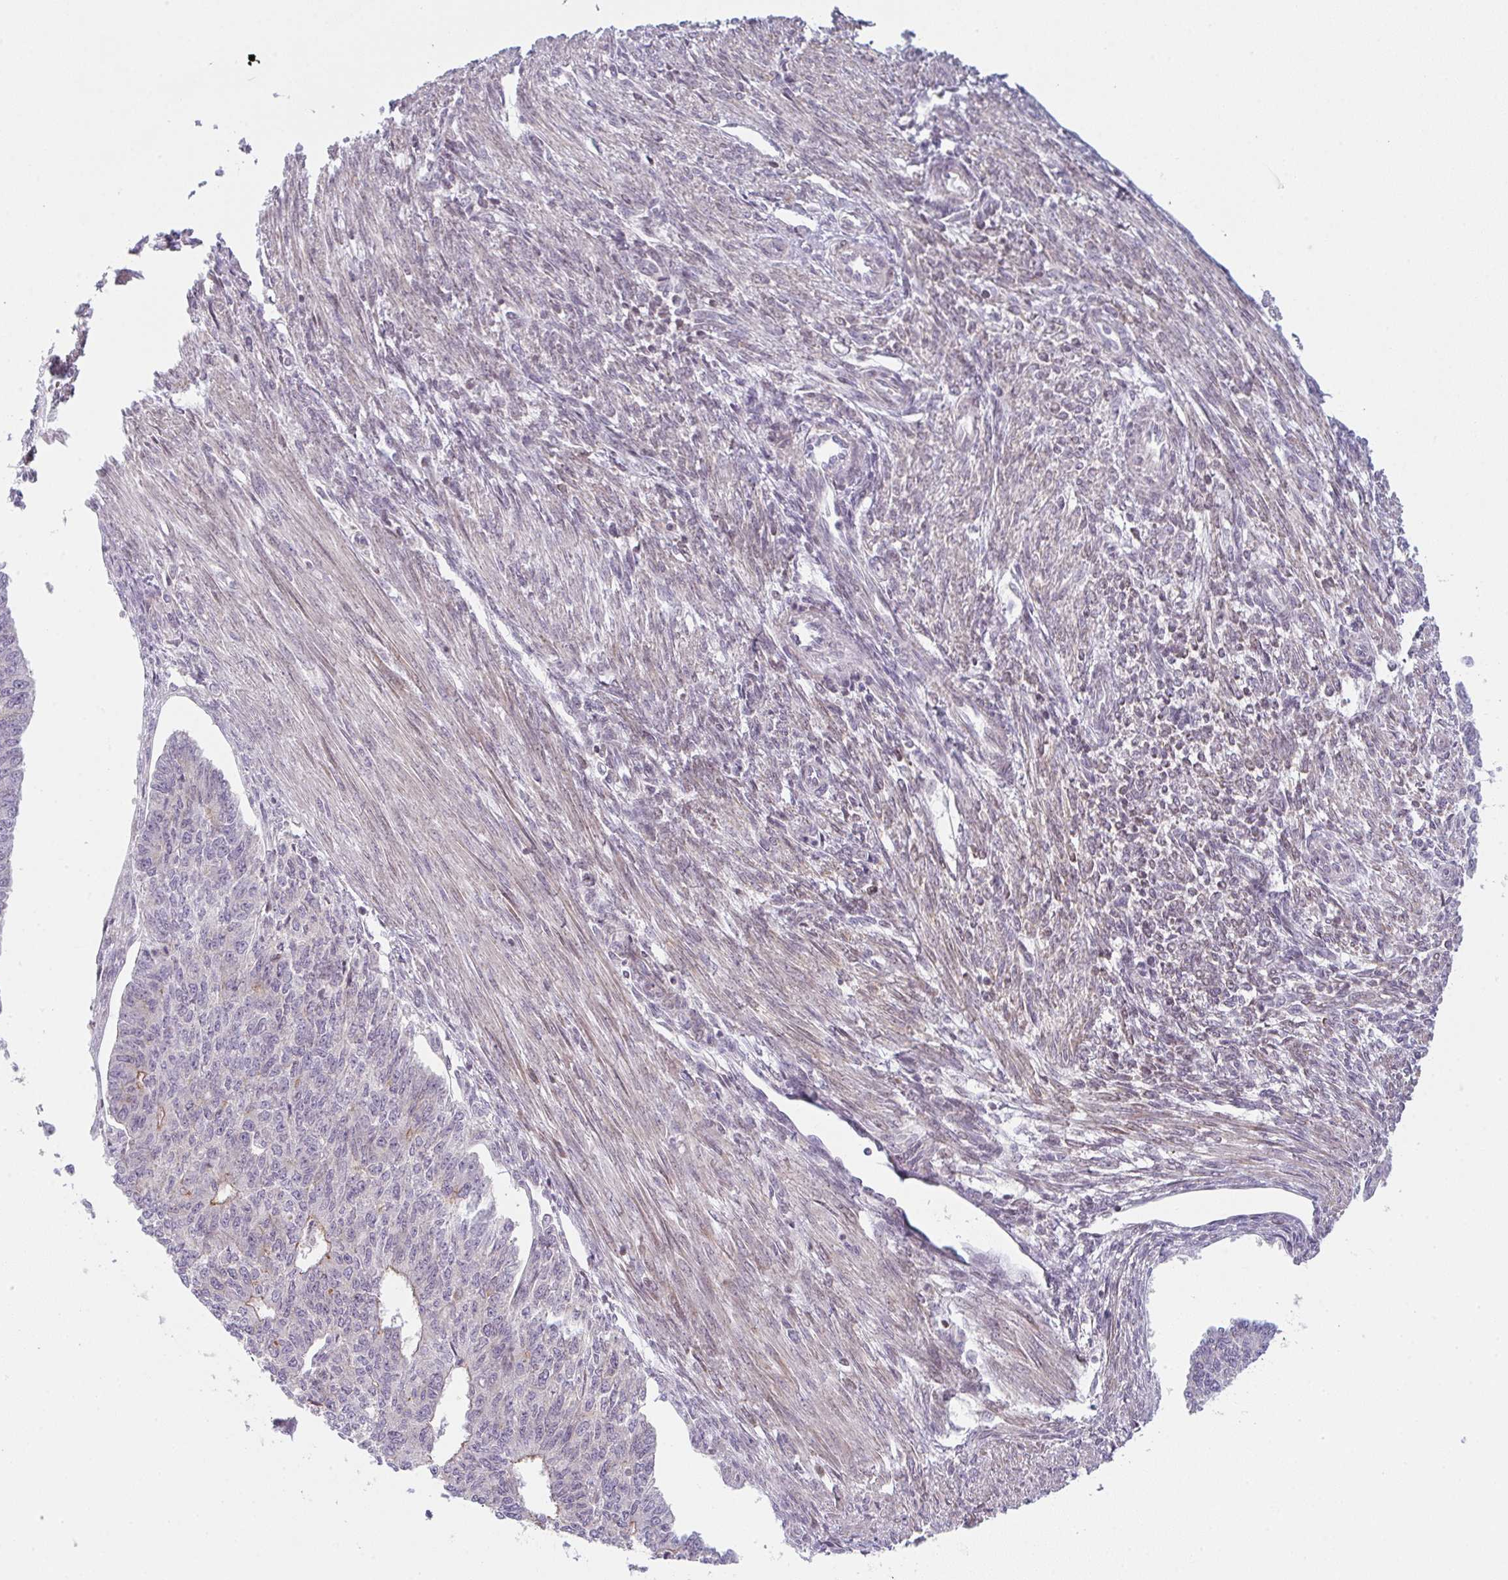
{"staining": {"intensity": "negative", "quantity": "none", "location": "none"}, "tissue": "endometrial cancer", "cell_type": "Tumor cells", "image_type": "cancer", "snomed": [{"axis": "morphology", "description": "Adenocarcinoma, NOS"}, {"axis": "topography", "description": "Endometrium"}], "caption": "A high-resolution image shows immunohistochemistry staining of endometrial cancer (adenocarcinoma), which displays no significant staining in tumor cells.", "gene": "TMEM237", "patient": {"sex": "female", "age": 32}}